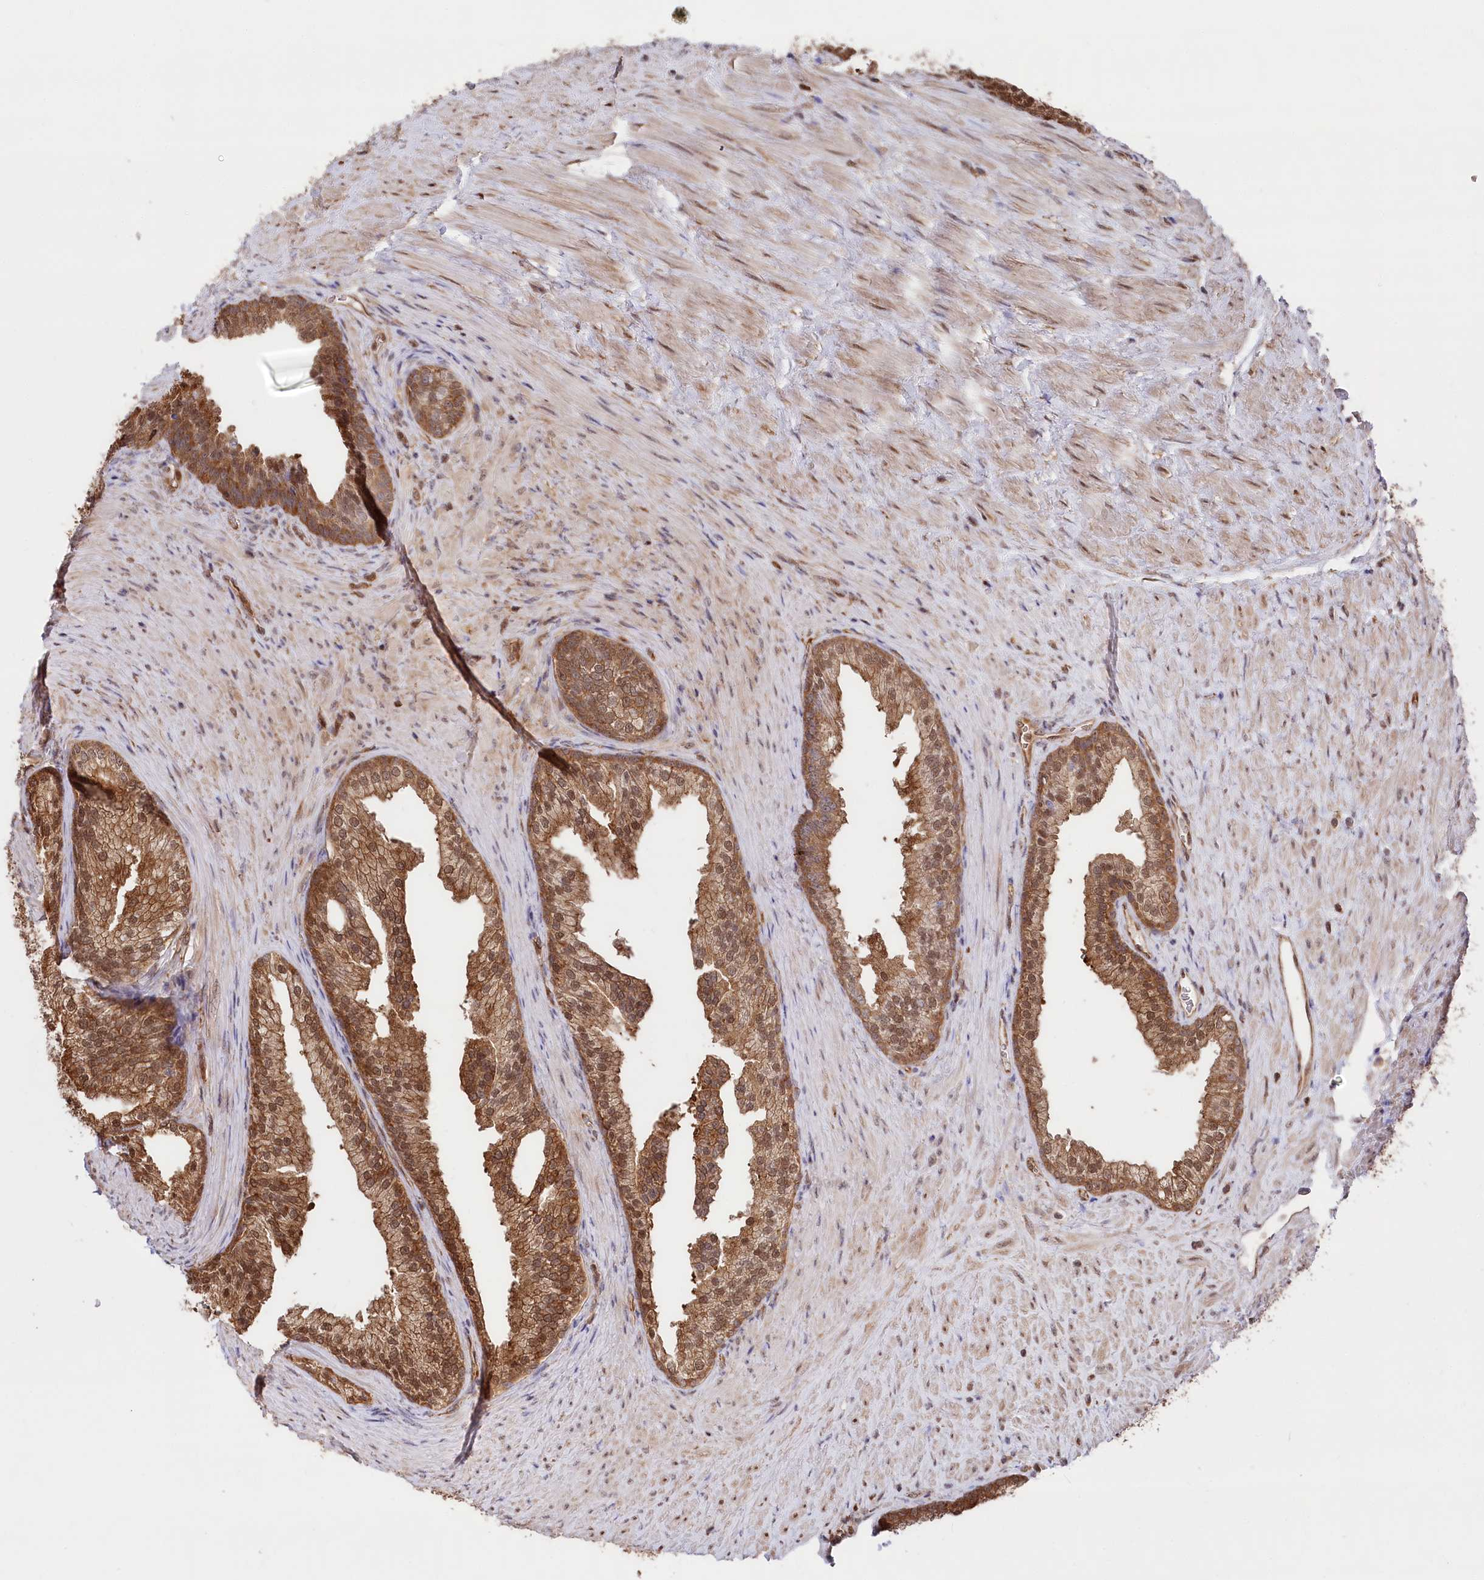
{"staining": {"intensity": "moderate", "quantity": ">75%", "location": "cytoplasmic/membranous,nuclear"}, "tissue": "prostate", "cell_type": "Glandular cells", "image_type": "normal", "snomed": [{"axis": "morphology", "description": "Normal tissue, NOS"}, {"axis": "topography", "description": "Prostate"}], "caption": "Moderate cytoplasmic/membranous,nuclear protein staining is appreciated in about >75% of glandular cells in prostate. (Brightfield microscopy of DAB IHC at high magnification).", "gene": "PSMA1", "patient": {"sex": "male", "age": 76}}